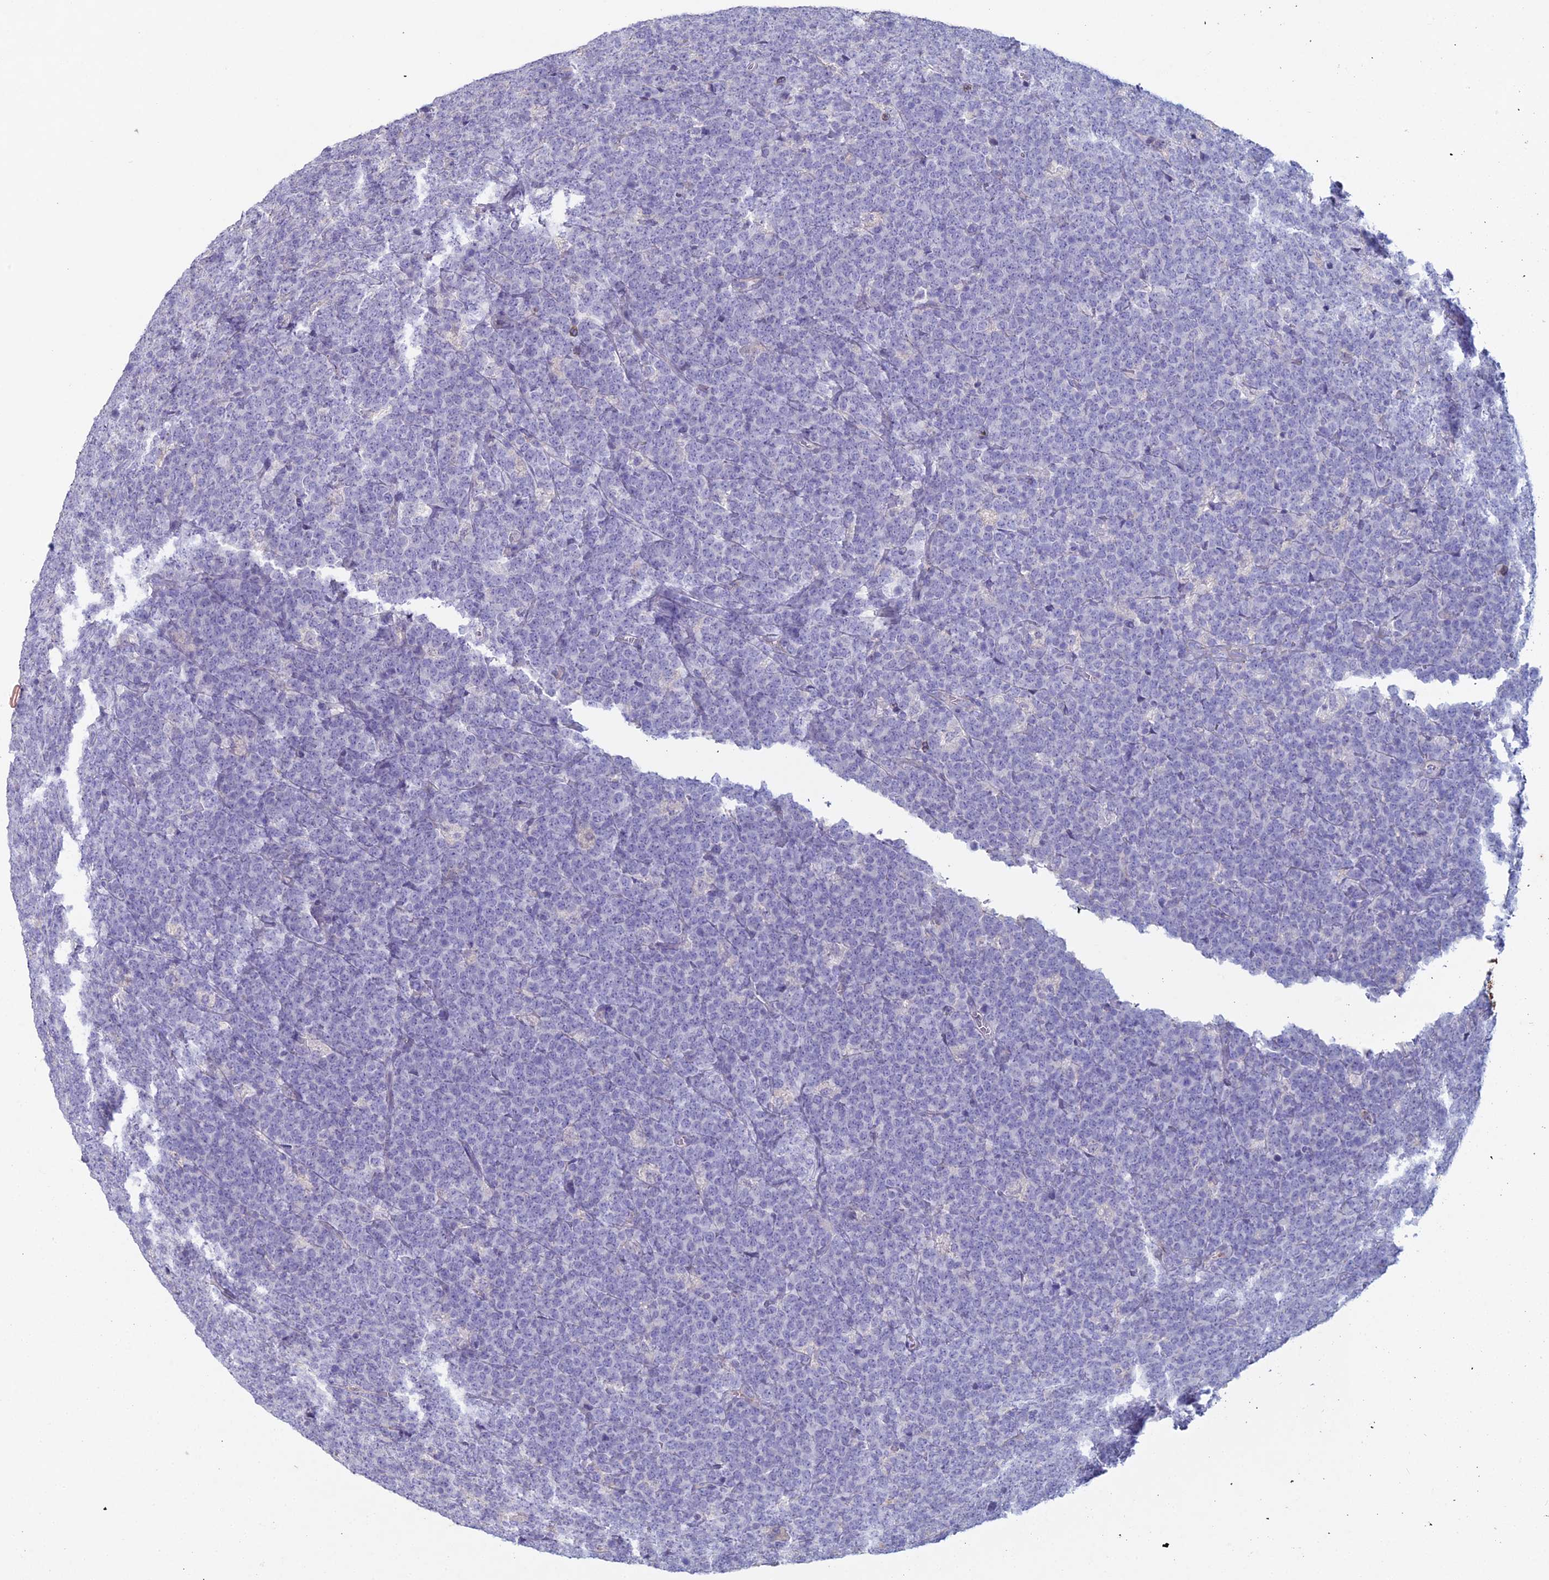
{"staining": {"intensity": "negative", "quantity": "none", "location": "none"}, "tissue": "lymphoma", "cell_type": "Tumor cells", "image_type": "cancer", "snomed": [{"axis": "morphology", "description": "Malignant lymphoma, non-Hodgkin's type, High grade"}, {"axis": "topography", "description": "Small intestine"}], "caption": "Immunohistochemical staining of lymphoma displays no significant expression in tumor cells. (Immunohistochemistry (ihc), brightfield microscopy, high magnification).", "gene": "NCAM1", "patient": {"sex": "male", "age": 8}}